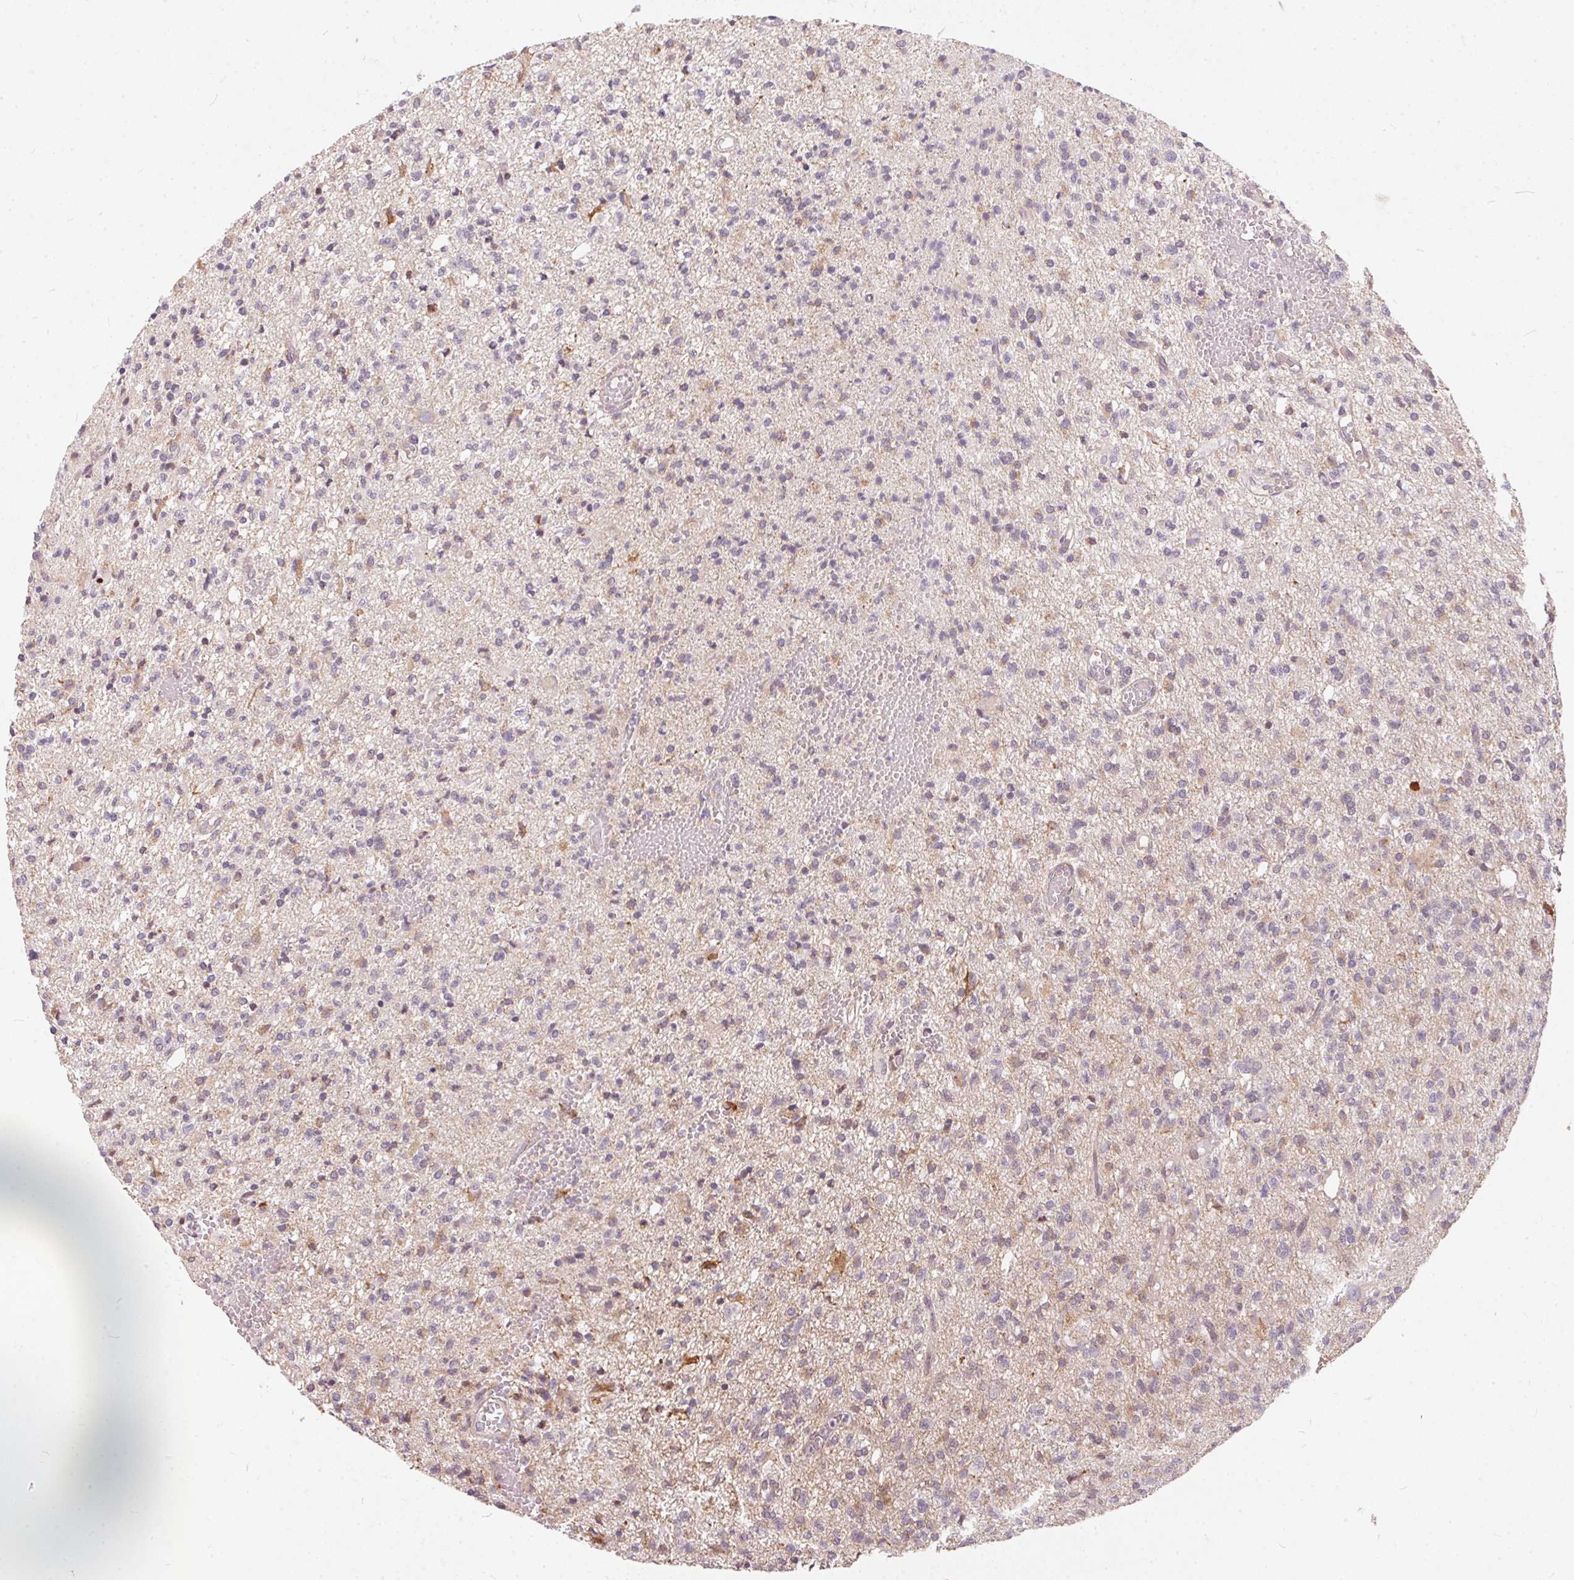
{"staining": {"intensity": "negative", "quantity": "none", "location": "none"}, "tissue": "glioma", "cell_type": "Tumor cells", "image_type": "cancer", "snomed": [{"axis": "morphology", "description": "Glioma, malignant, Low grade"}, {"axis": "topography", "description": "Brain"}], "caption": "IHC photomicrograph of neoplastic tissue: glioma stained with DAB (3,3'-diaminobenzidine) demonstrates no significant protein positivity in tumor cells.", "gene": "VWA5B2", "patient": {"sex": "male", "age": 64}}